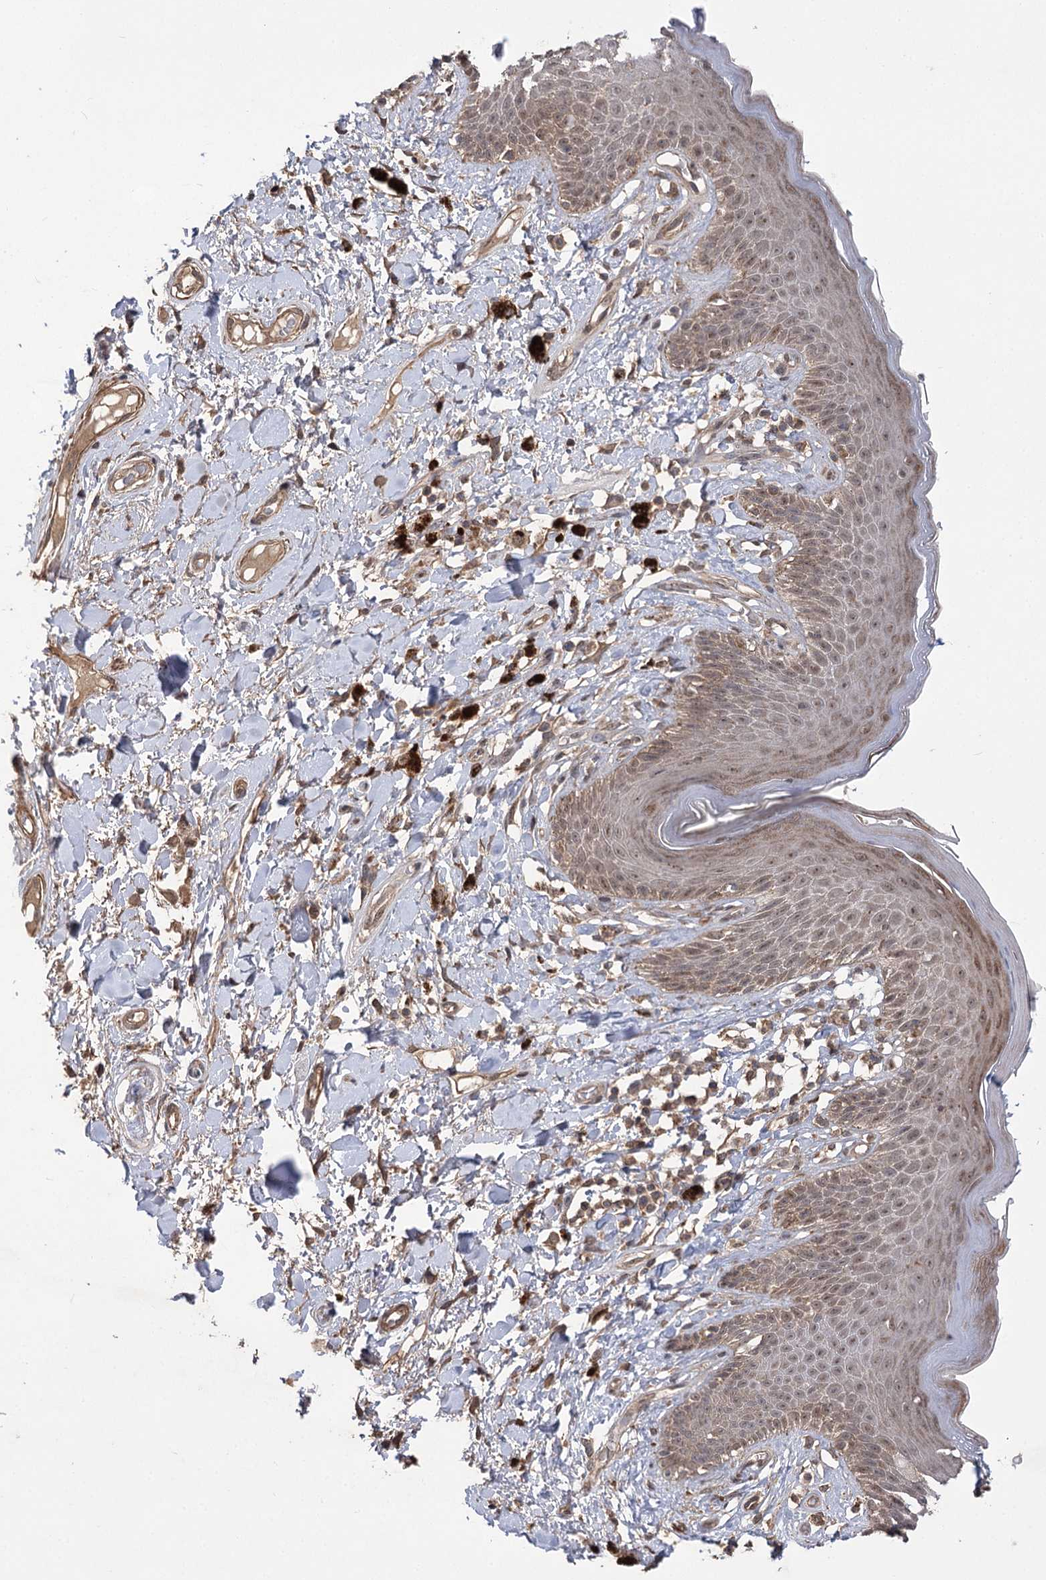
{"staining": {"intensity": "moderate", "quantity": "25%-75%", "location": "cytoplasmic/membranous,nuclear"}, "tissue": "skin", "cell_type": "Epidermal cells", "image_type": "normal", "snomed": [{"axis": "morphology", "description": "Normal tissue, NOS"}, {"axis": "topography", "description": "Anal"}], "caption": "DAB (3,3'-diaminobenzidine) immunohistochemical staining of benign skin reveals moderate cytoplasmic/membranous,nuclear protein staining in about 25%-75% of epidermal cells.", "gene": "TENM2", "patient": {"sex": "female", "age": 78}}